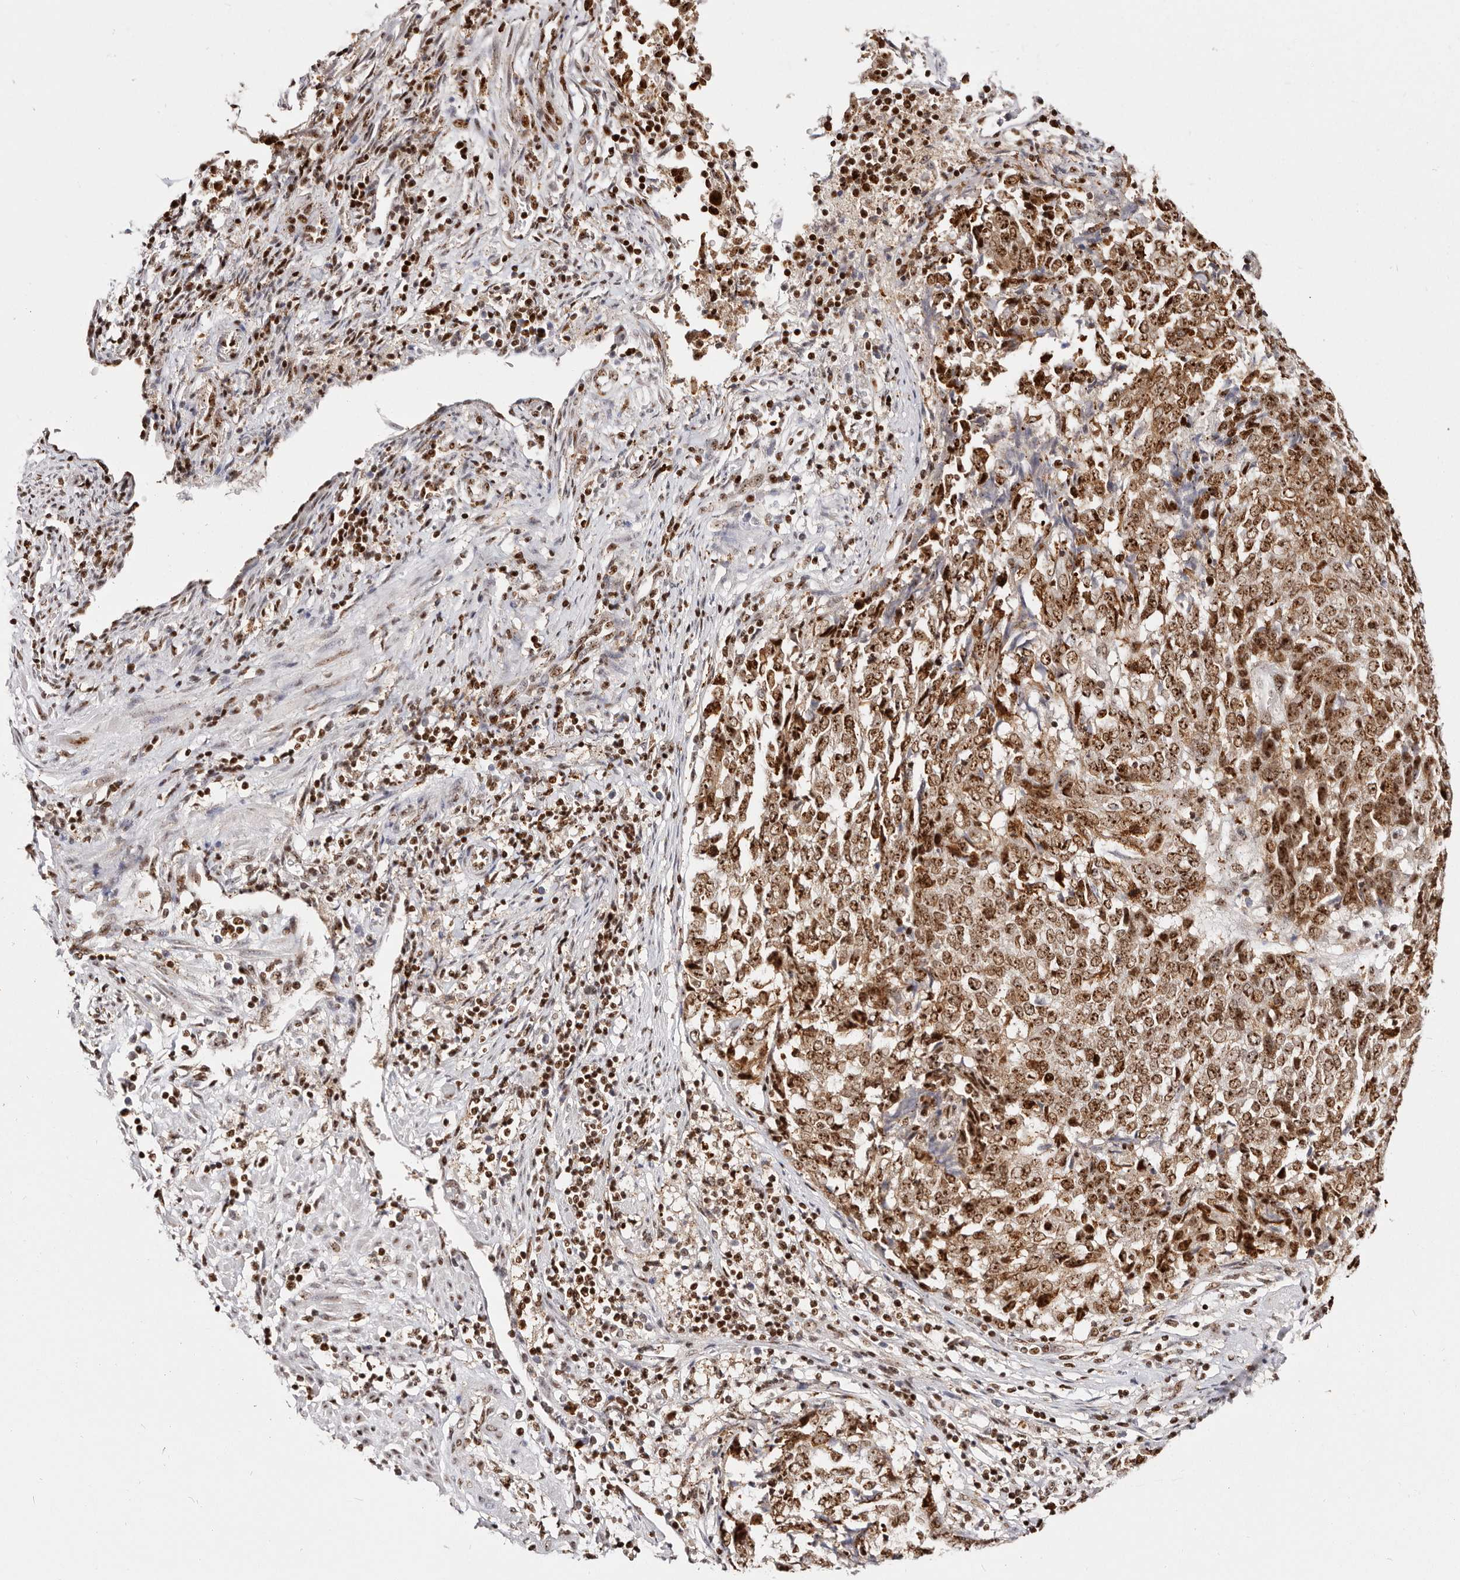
{"staining": {"intensity": "strong", "quantity": ">75%", "location": "cytoplasmic/membranous,nuclear"}, "tissue": "endometrial cancer", "cell_type": "Tumor cells", "image_type": "cancer", "snomed": [{"axis": "morphology", "description": "Adenocarcinoma, NOS"}, {"axis": "topography", "description": "Endometrium"}], "caption": "High-magnification brightfield microscopy of endometrial cancer stained with DAB (3,3'-diaminobenzidine) (brown) and counterstained with hematoxylin (blue). tumor cells exhibit strong cytoplasmic/membranous and nuclear expression is identified in about>75% of cells.", "gene": "IQGAP3", "patient": {"sex": "female", "age": 80}}